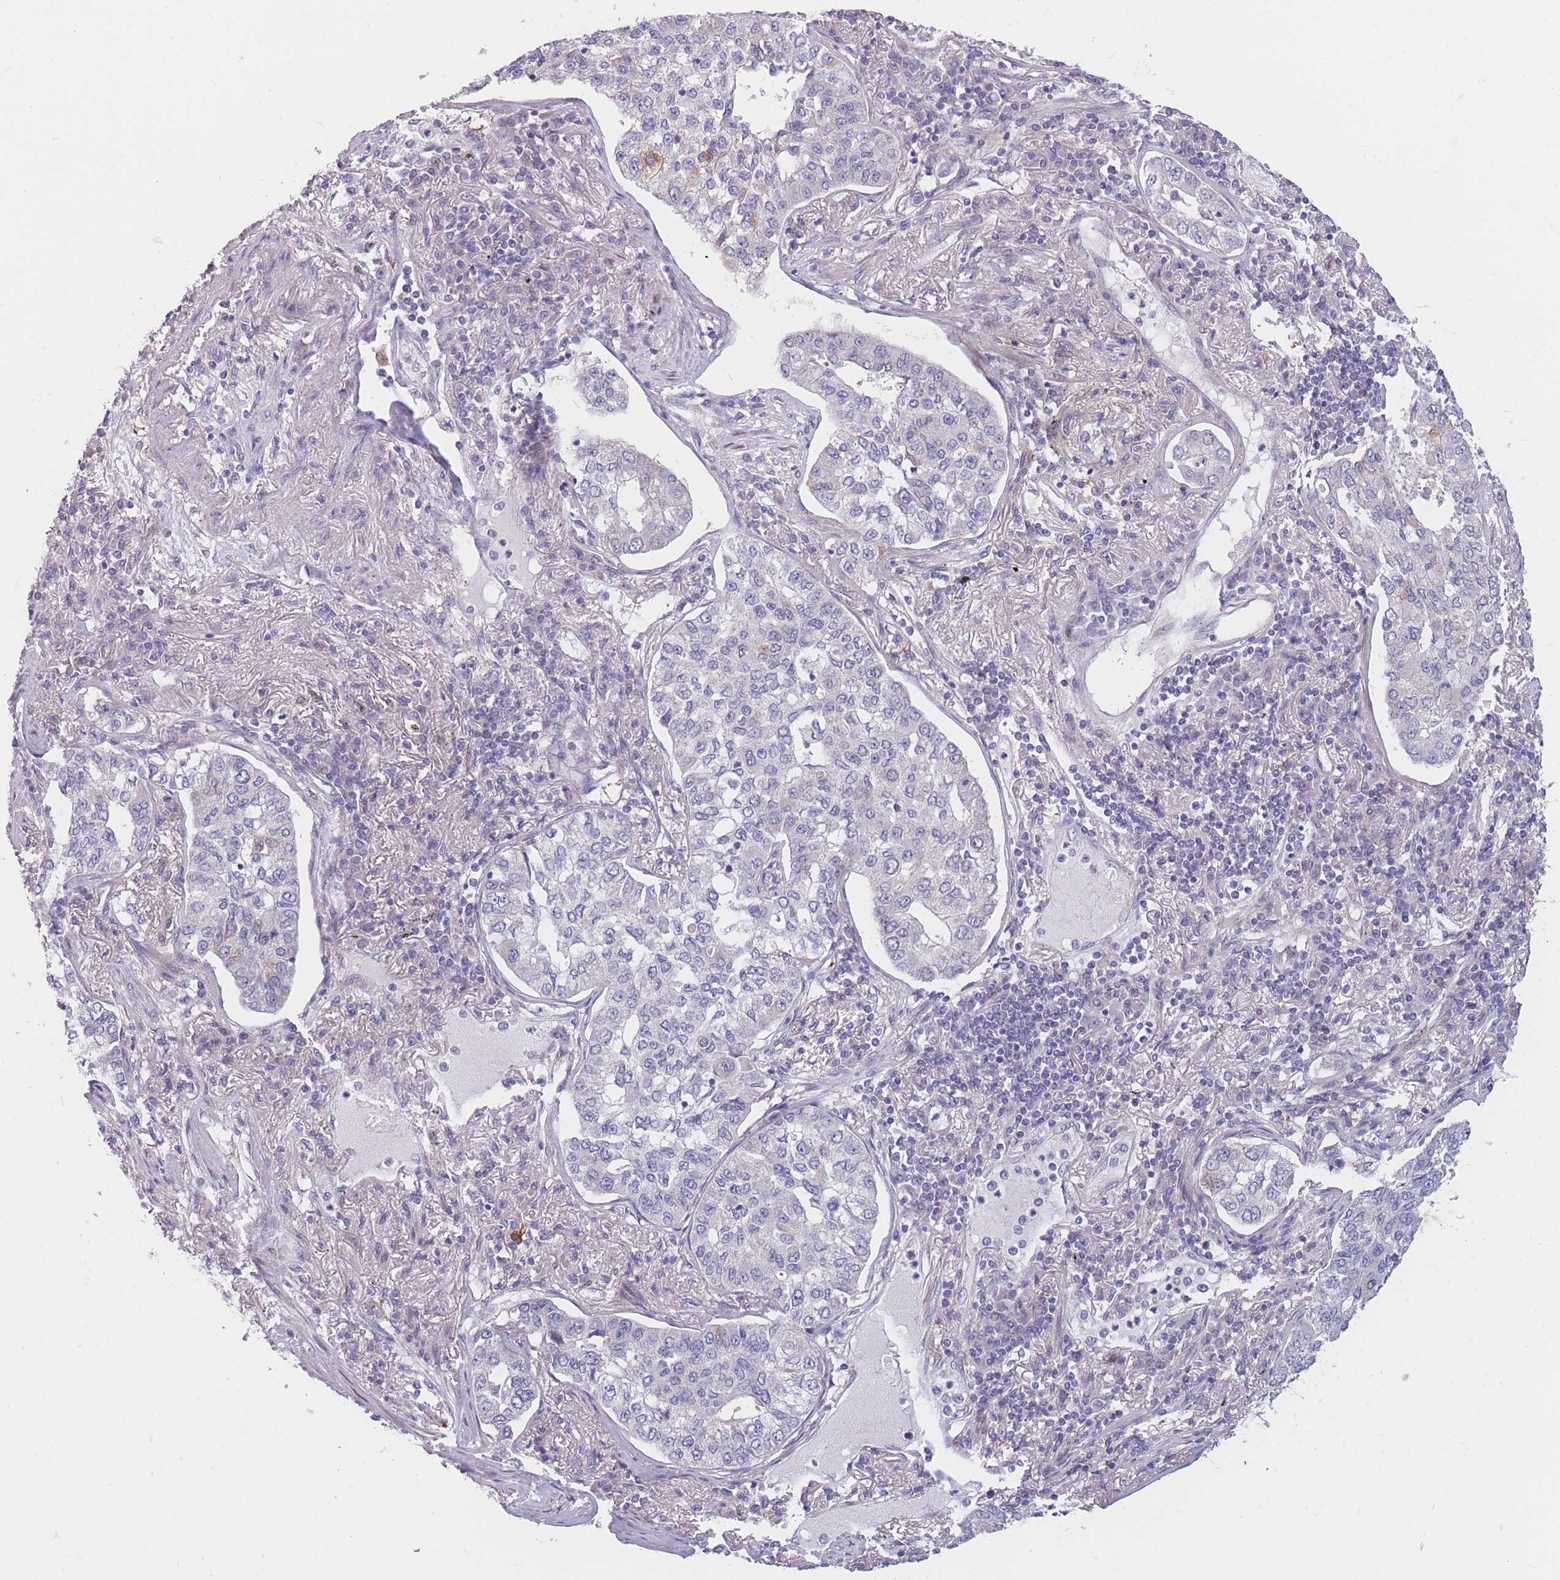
{"staining": {"intensity": "negative", "quantity": "none", "location": "none"}, "tissue": "lung cancer", "cell_type": "Tumor cells", "image_type": "cancer", "snomed": [{"axis": "morphology", "description": "Adenocarcinoma, NOS"}, {"axis": "topography", "description": "Lung"}], "caption": "Lung cancer was stained to show a protein in brown. There is no significant positivity in tumor cells.", "gene": "PDE4A", "patient": {"sex": "male", "age": 49}}